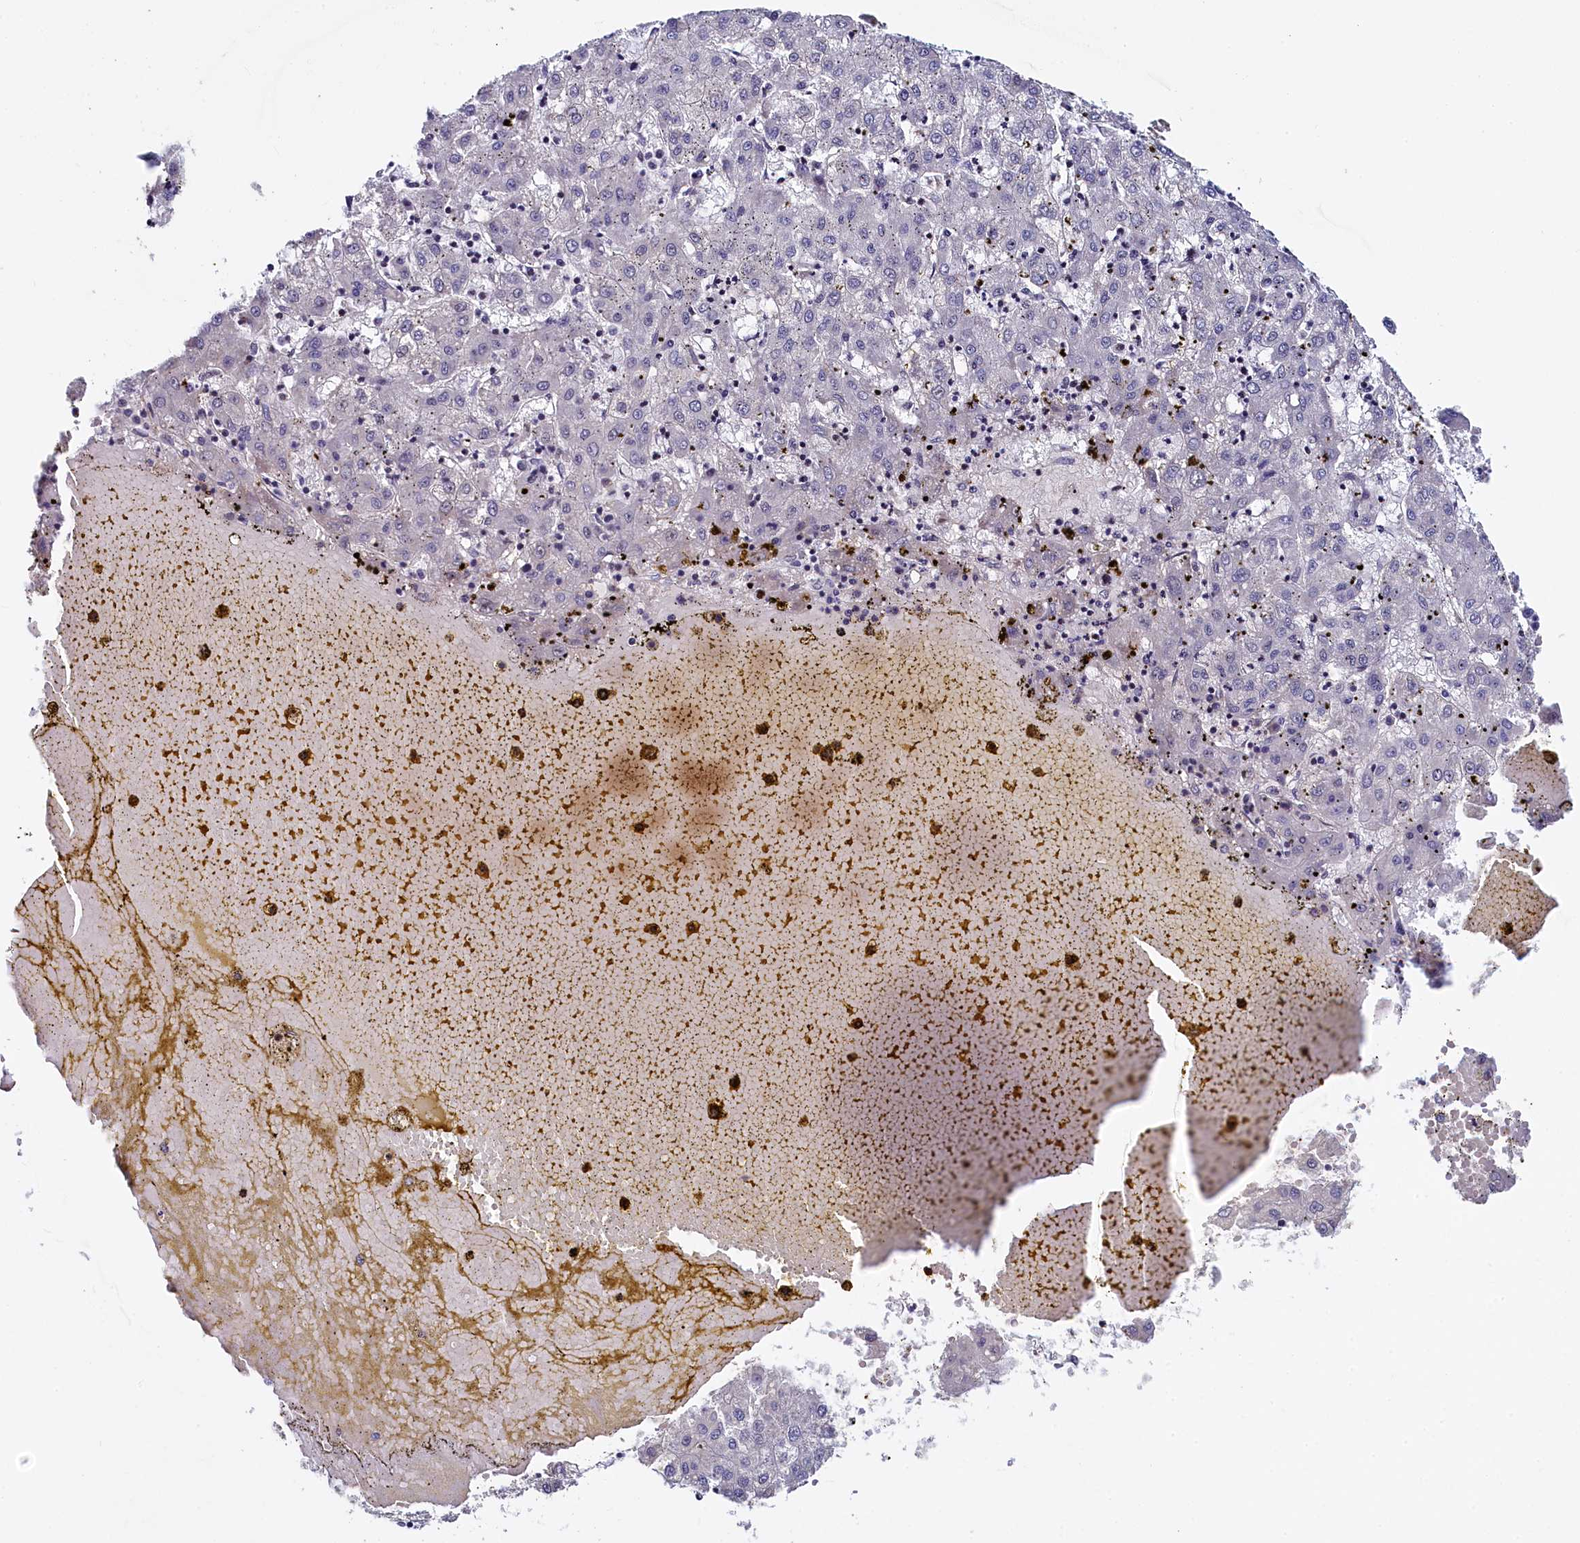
{"staining": {"intensity": "negative", "quantity": "none", "location": "none"}, "tissue": "liver cancer", "cell_type": "Tumor cells", "image_type": "cancer", "snomed": [{"axis": "morphology", "description": "Carcinoma, Hepatocellular, NOS"}, {"axis": "topography", "description": "Liver"}], "caption": "DAB (3,3'-diaminobenzidine) immunohistochemical staining of human liver cancer (hepatocellular carcinoma) displays no significant positivity in tumor cells.", "gene": "INTS14", "patient": {"sex": "male", "age": 72}}